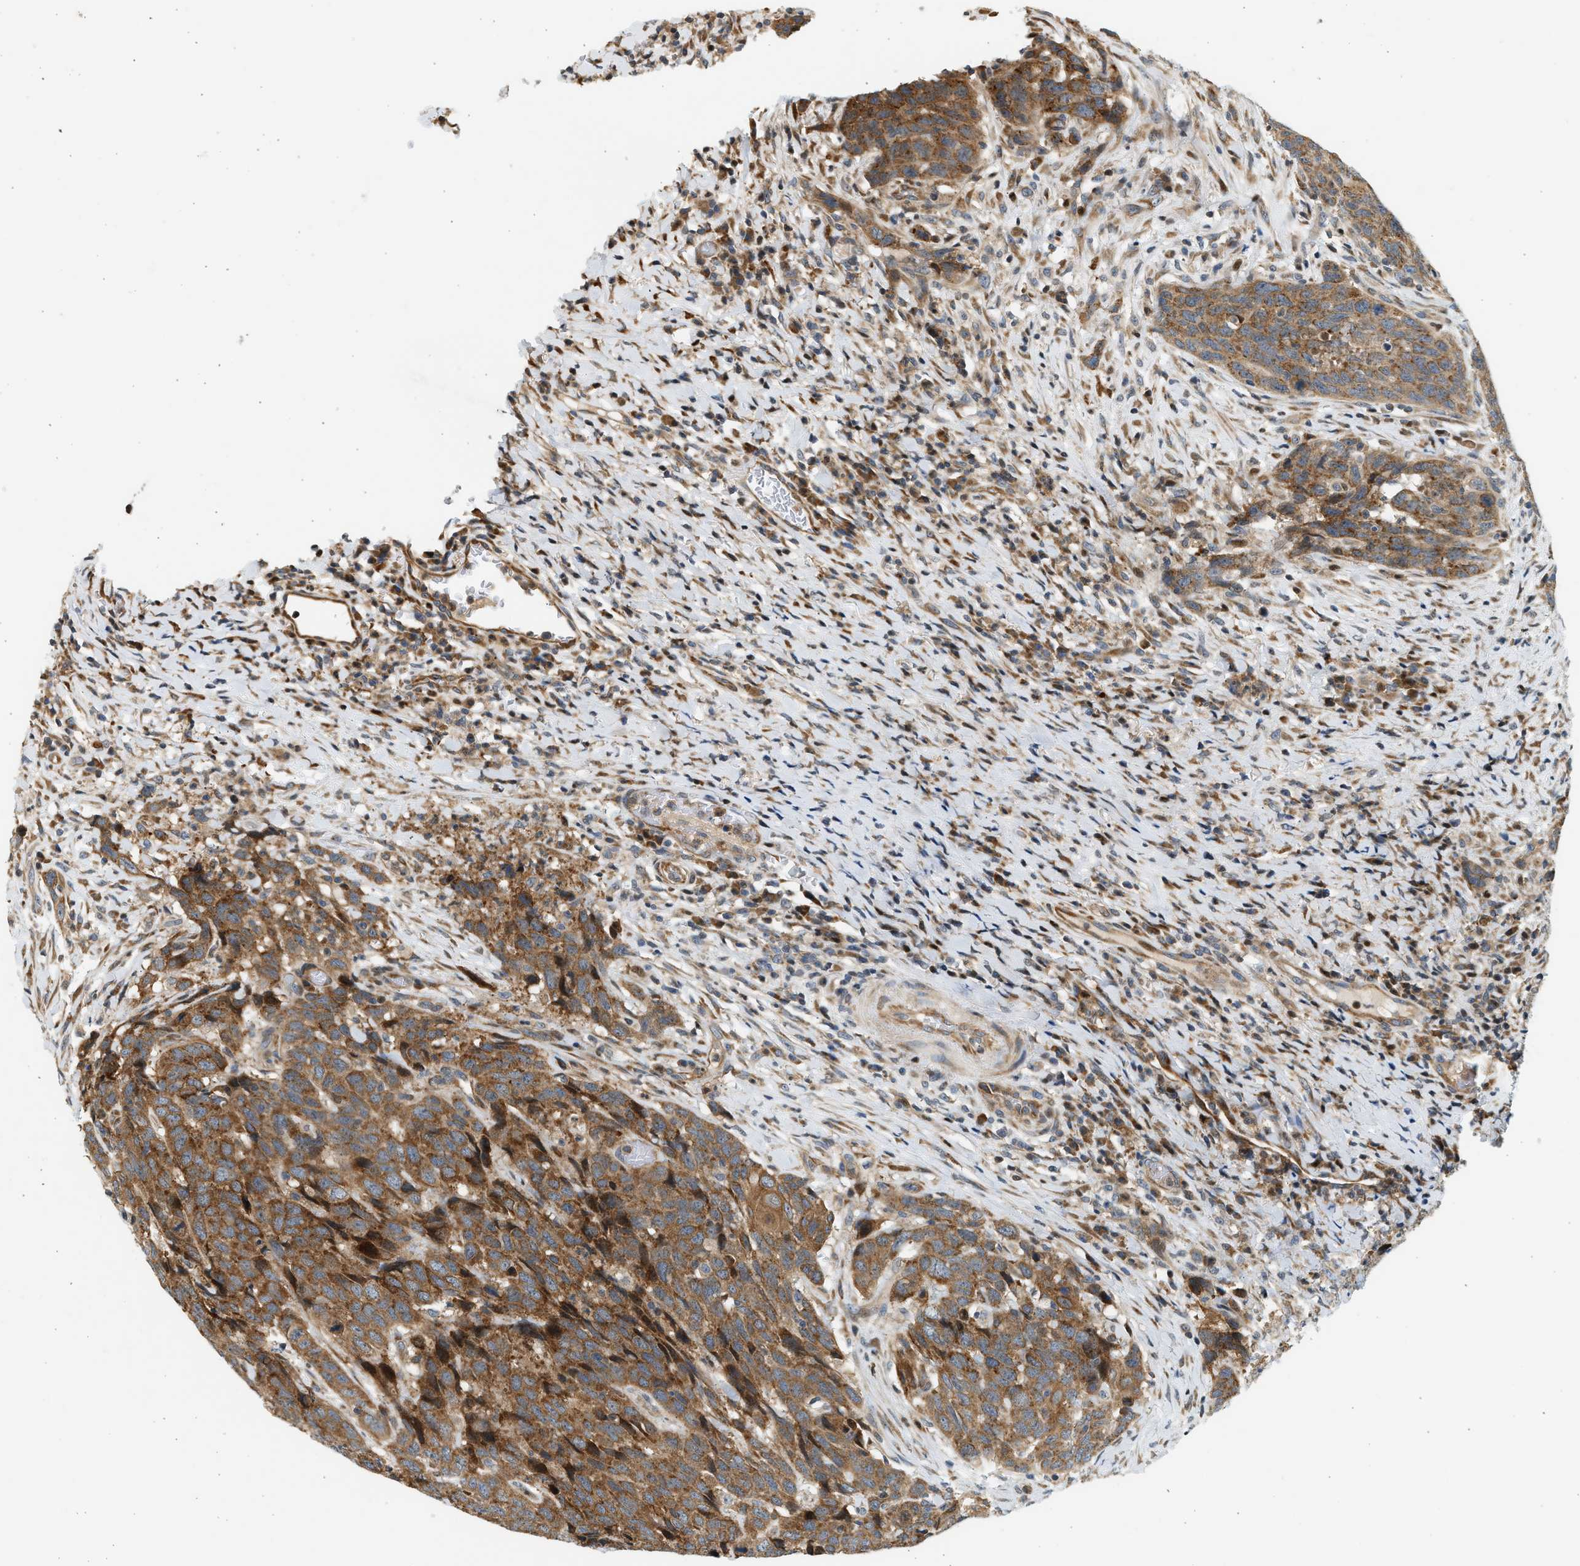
{"staining": {"intensity": "moderate", "quantity": "25%-75%", "location": "cytoplasmic/membranous"}, "tissue": "head and neck cancer", "cell_type": "Tumor cells", "image_type": "cancer", "snomed": [{"axis": "morphology", "description": "Squamous cell carcinoma, NOS"}, {"axis": "topography", "description": "Head-Neck"}], "caption": "There is medium levels of moderate cytoplasmic/membranous positivity in tumor cells of head and neck squamous cell carcinoma, as demonstrated by immunohistochemical staining (brown color).", "gene": "NRSN2", "patient": {"sex": "male", "age": 66}}